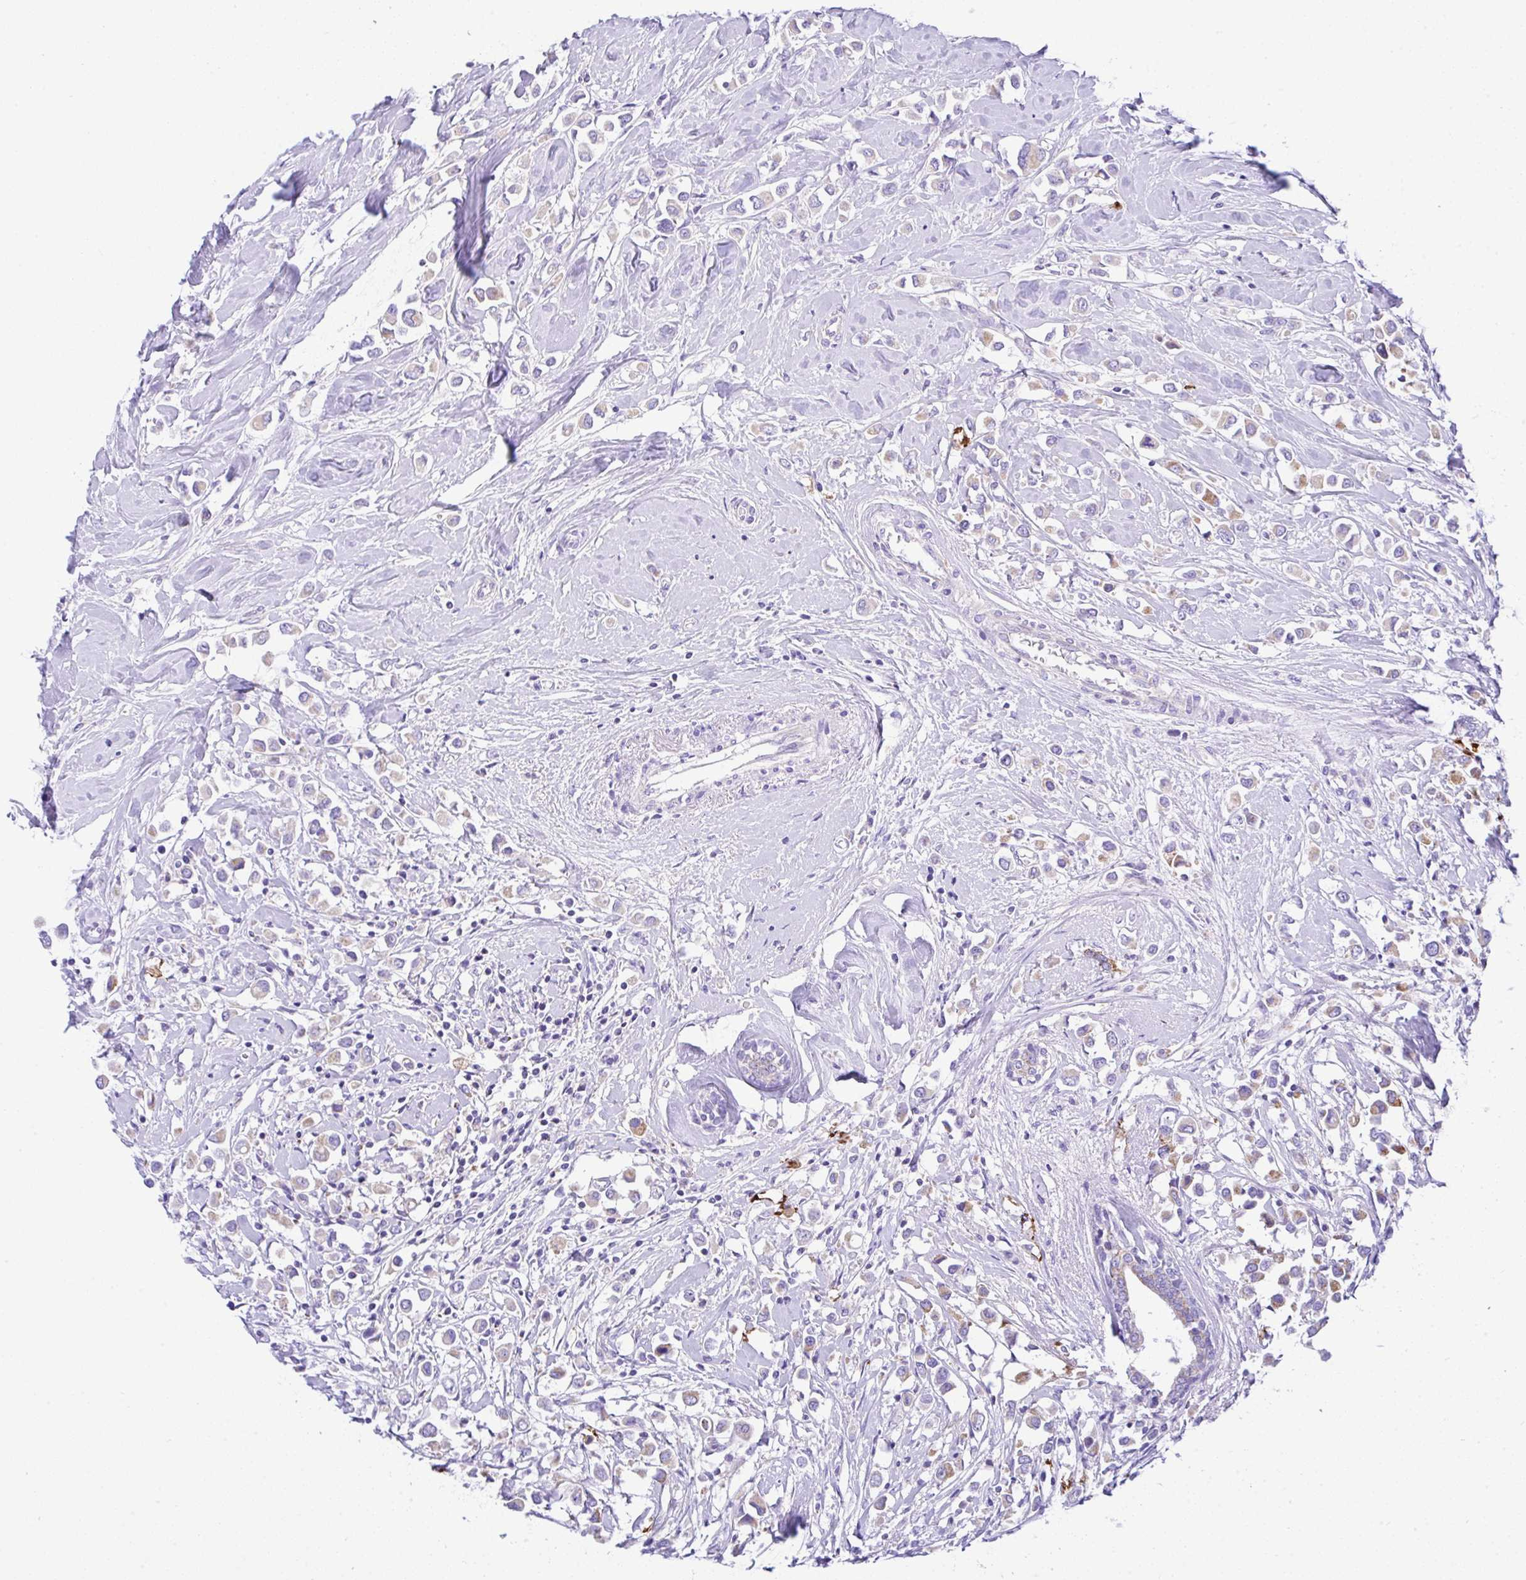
{"staining": {"intensity": "moderate", "quantity": "<25%", "location": "cytoplasmic/membranous"}, "tissue": "breast cancer", "cell_type": "Tumor cells", "image_type": "cancer", "snomed": [{"axis": "morphology", "description": "Duct carcinoma"}, {"axis": "topography", "description": "Breast"}], "caption": "Intraductal carcinoma (breast) stained with a brown dye shows moderate cytoplasmic/membranous positive positivity in about <25% of tumor cells.", "gene": "SLC13A1", "patient": {"sex": "female", "age": 61}}